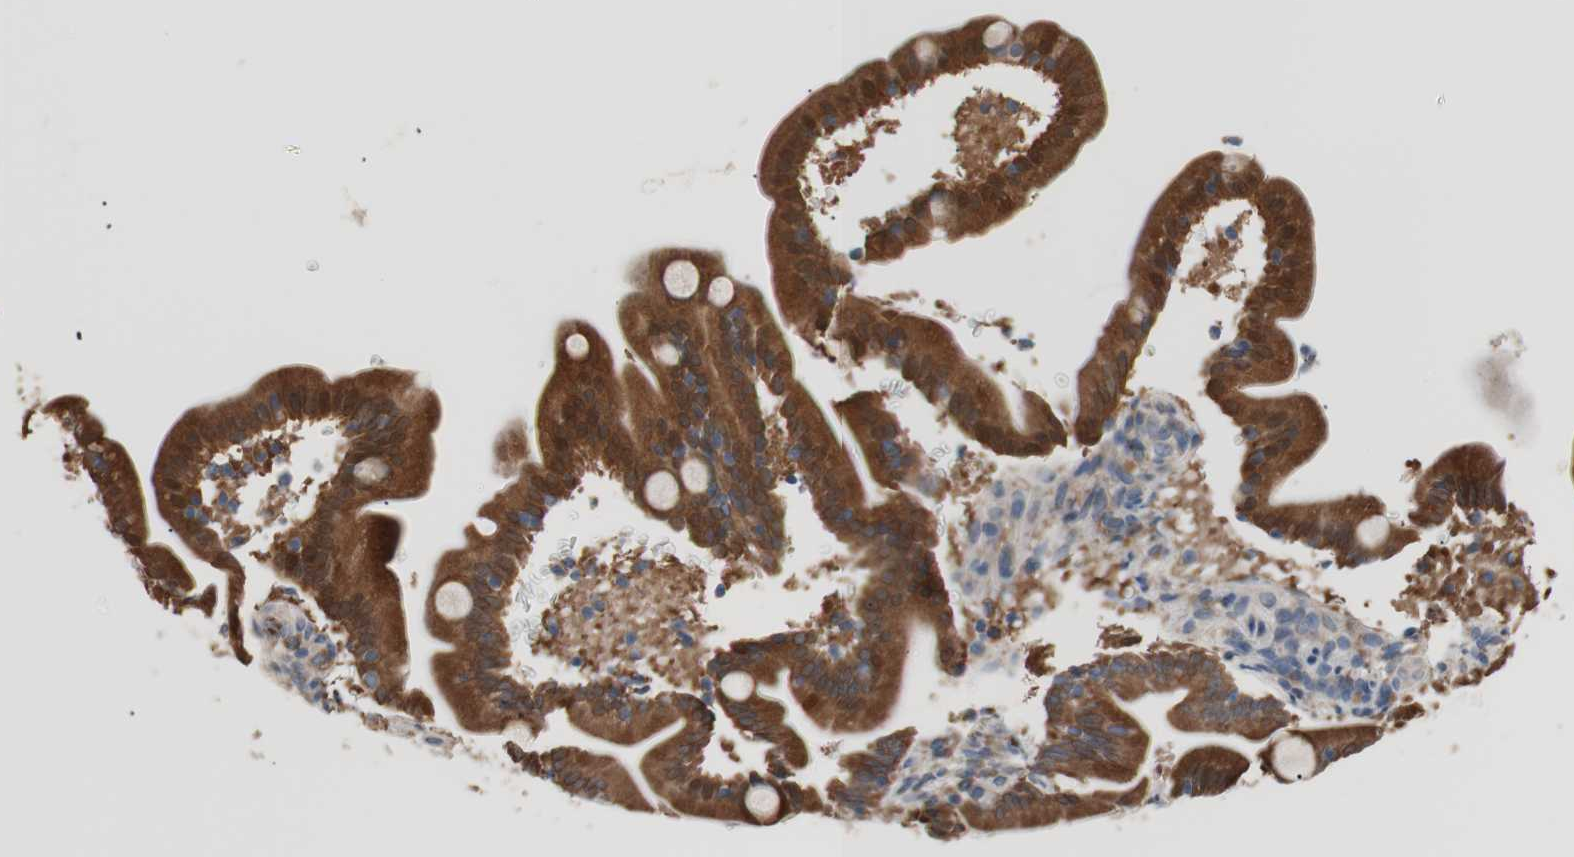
{"staining": {"intensity": "strong", "quantity": ">75%", "location": "cytoplasmic/membranous"}, "tissue": "duodenum", "cell_type": "Glandular cells", "image_type": "normal", "snomed": [{"axis": "morphology", "description": "Normal tissue, NOS"}, {"axis": "topography", "description": "Duodenum"}], "caption": "The image exhibits immunohistochemical staining of benign duodenum. There is strong cytoplasmic/membranous expression is identified in approximately >75% of glandular cells.", "gene": "FADS2", "patient": {"sex": "male", "age": 54}}